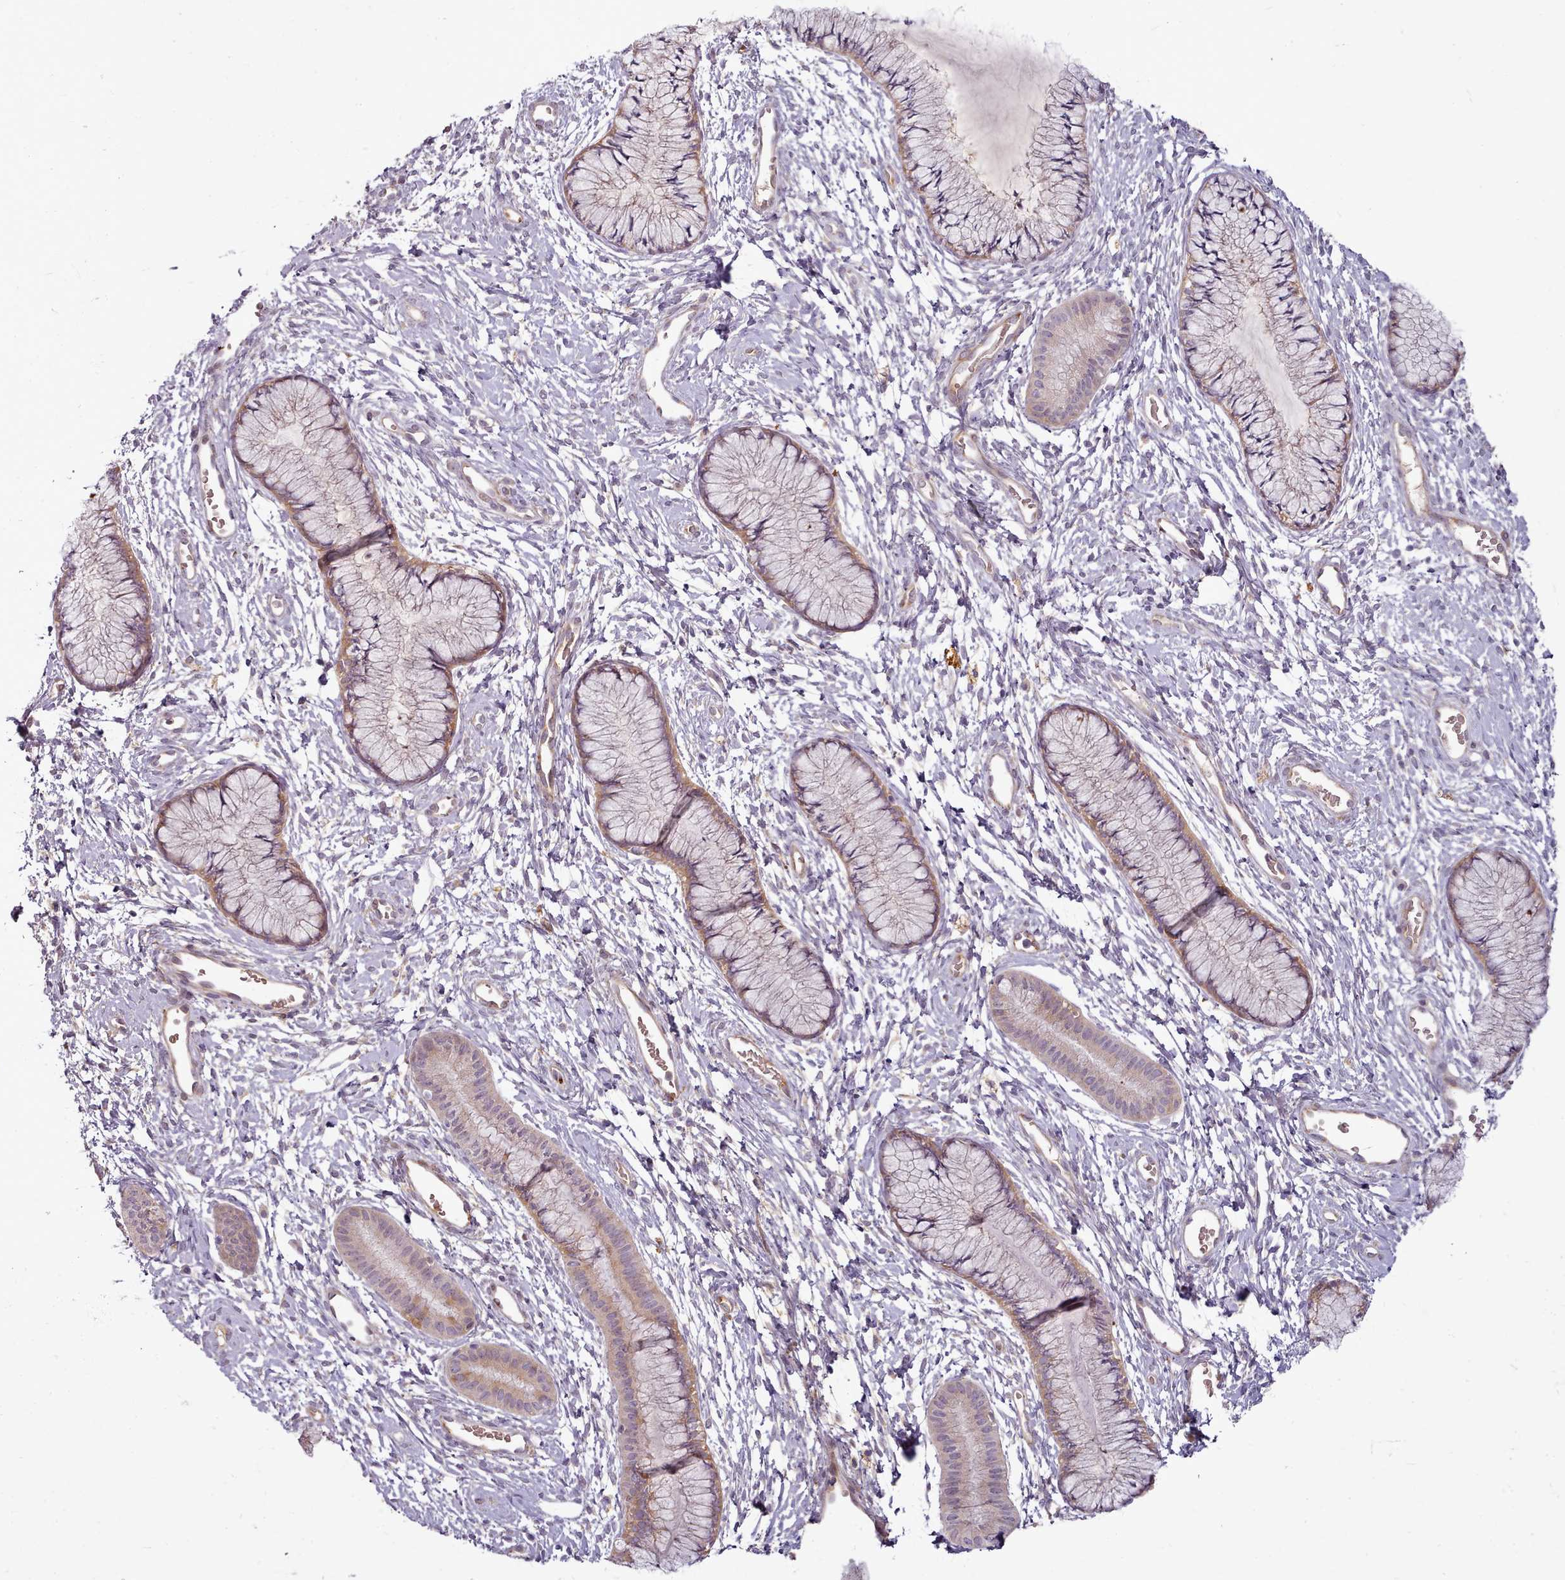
{"staining": {"intensity": "weak", "quantity": ">75%", "location": "cytoplasmic/membranous"}, "tissue": "cervix", "cell_type": "Glandular cells", "image_type": "normal", "snomed": [{"axis": "morphology", "description": "Normal tissue, NOS"}, {"axis": "topography", "description": "Cervix"}], "caption": "Weak cytoplasmic/membranous protein expression is present in about >75% of glandular cells in cervix.", "gene": "C1QTNF5", "patient": {"sex": "female", "age": 42}}